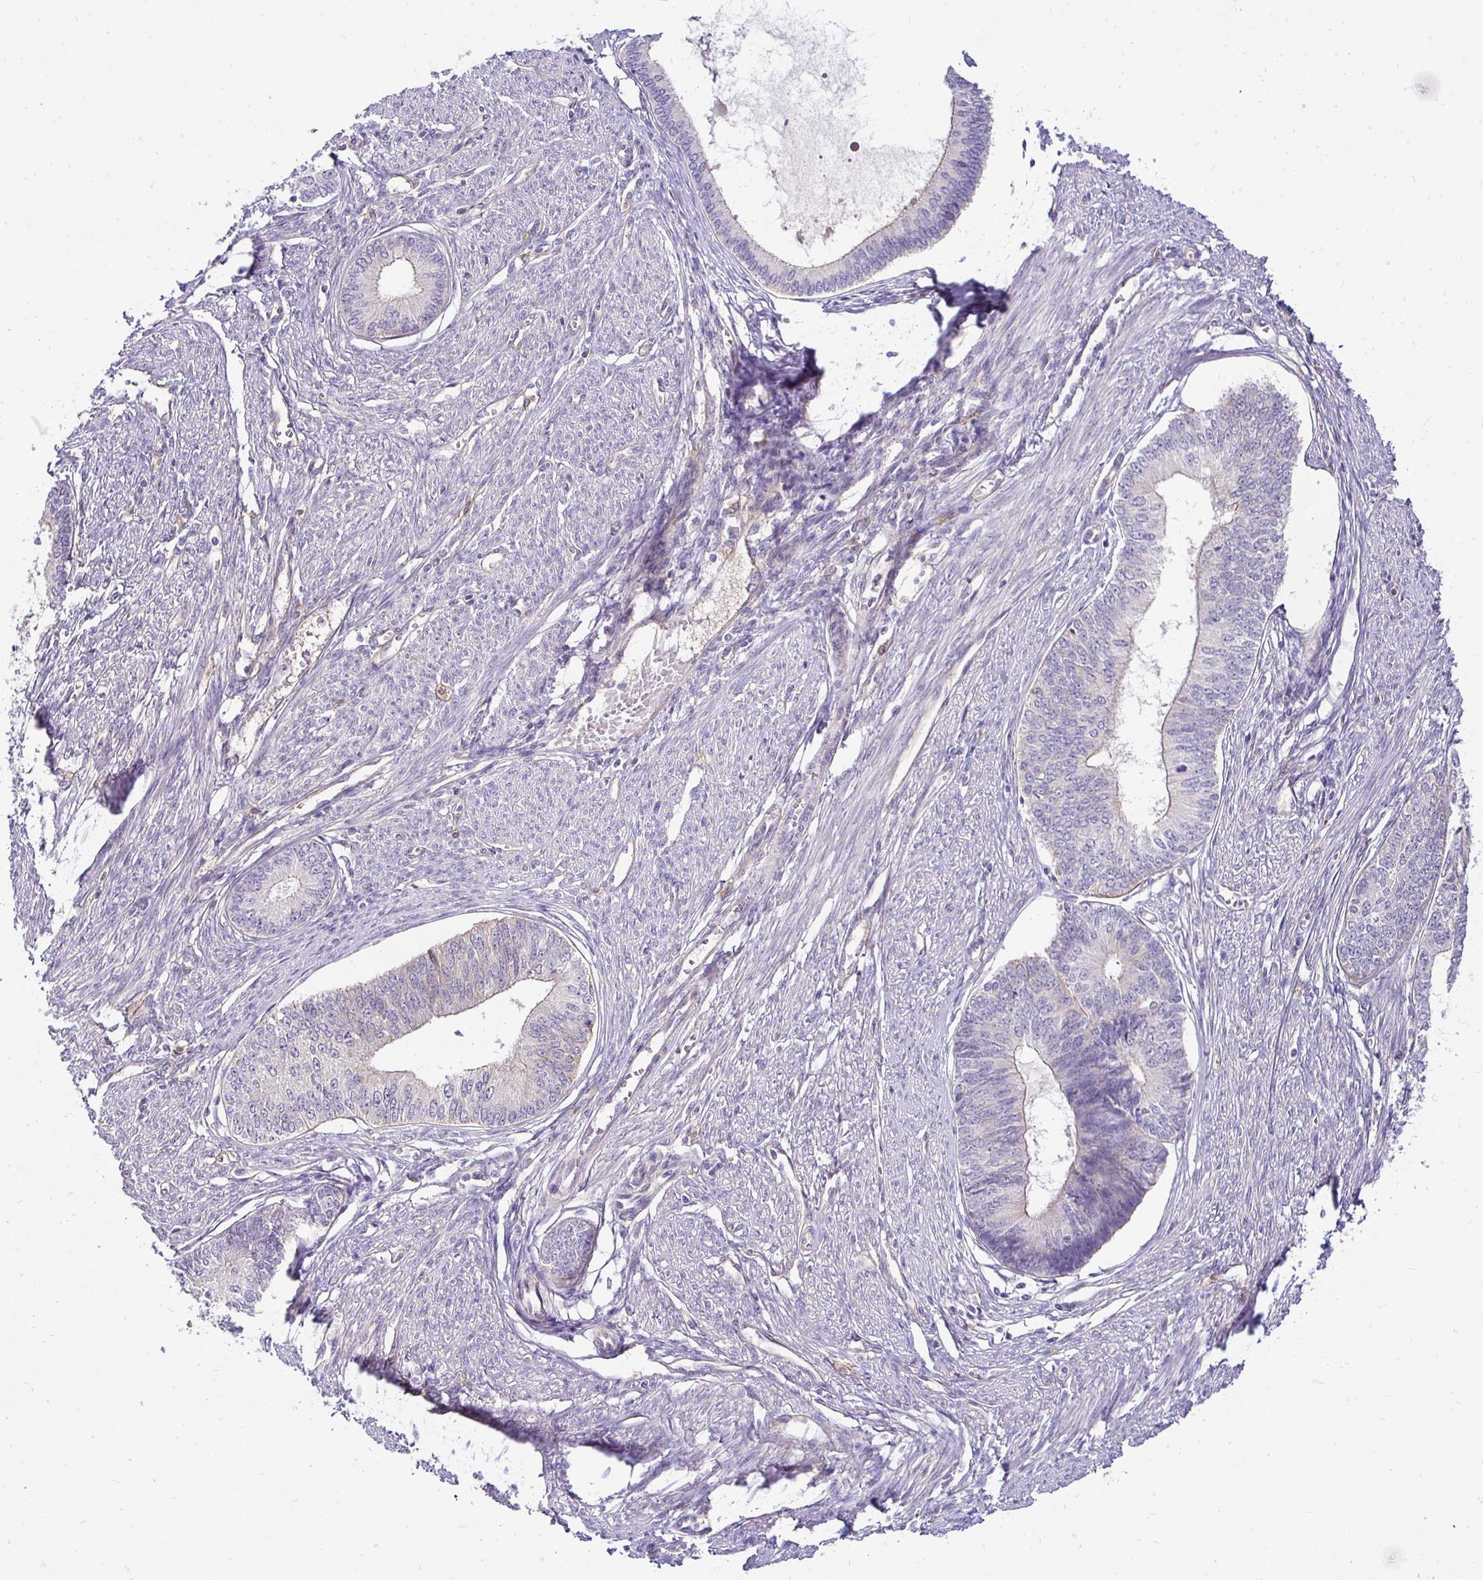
{"staining": {"intensity": "negative", "quantity": "none", "location": "none"}, "tissue": "endometrial cancer", "cell_type": "Tumor cells", "image_type": "cancer", "snomed": [{"axis": "morphology", "description": "Adenocarcinoma, NOS"}, {"axis": "topography", "description": "Endometrium"}], "caption": "An IHC histopathology image of endometrial cancer is shown. There is no staining in tumor cells of endometrial cancer. The staining is performed using DAB brown chromogen with nuclei counter-stained in using hematoxylin.", "gene": "SLC9A1", "patient": {"sex": "female", "age": 68}}